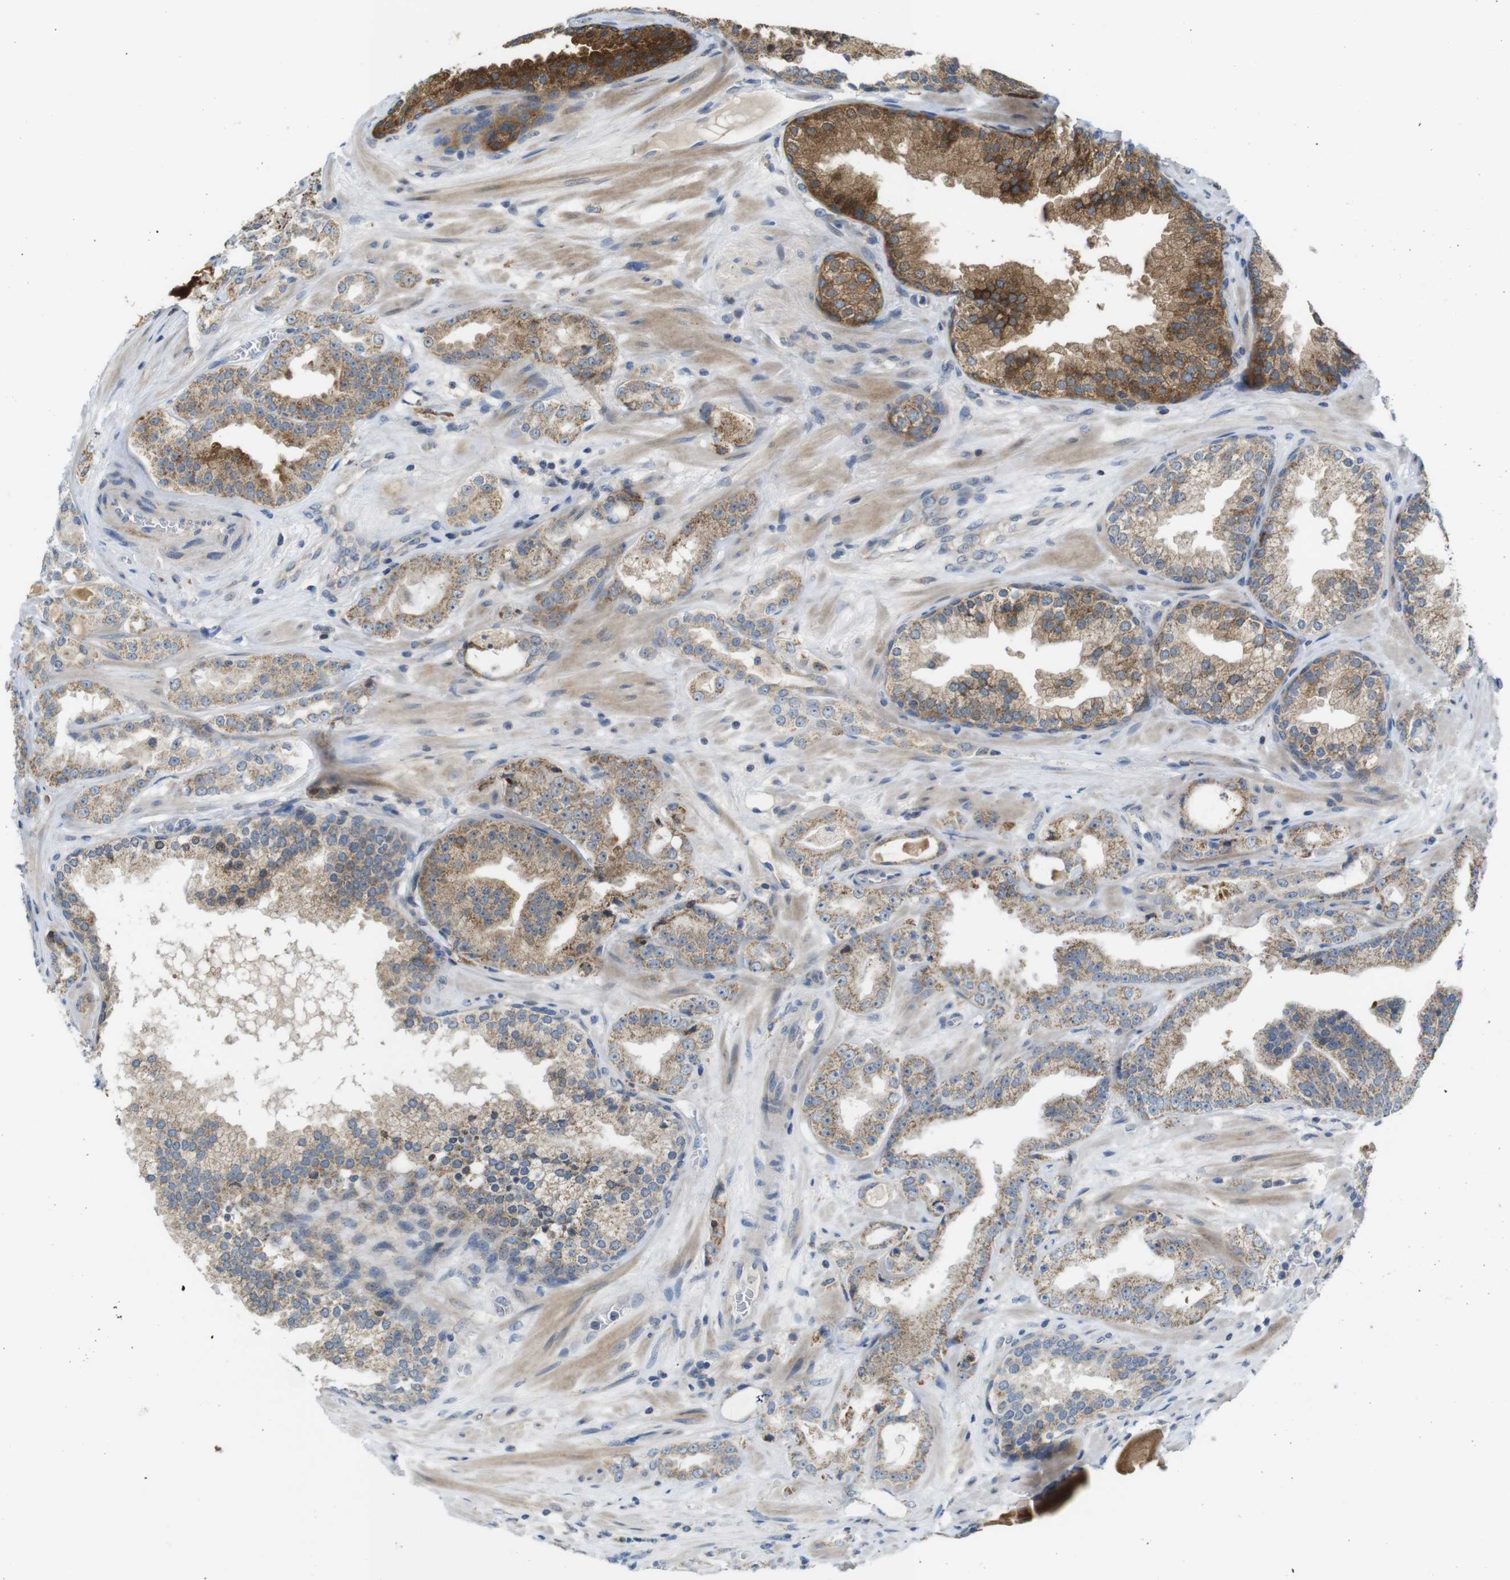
{"staining": {"intensity": "moderate", "quantity": ">75%", "location": "cytoplasmic/membranous"}, "tissue": "prostate cancer", "cell_type": "Tumor cells", "image_type": "cancer", "snomed": [{"axis": "morphology", "description": "Adenocarcinoma, High grade"}, {"axis": "topography", "description": "Prostate"}], "caption": "Protein staining reveals moderate cytoplasmic/membranous staining in approximately >75% of tumor cells in prostate high-grade adenocarcinoma. The protein of interest is shown in brown color, while the nuclei are stained blue.", "gene": "MARCHF1", "patient": {"sex": "male", "age": 65}}